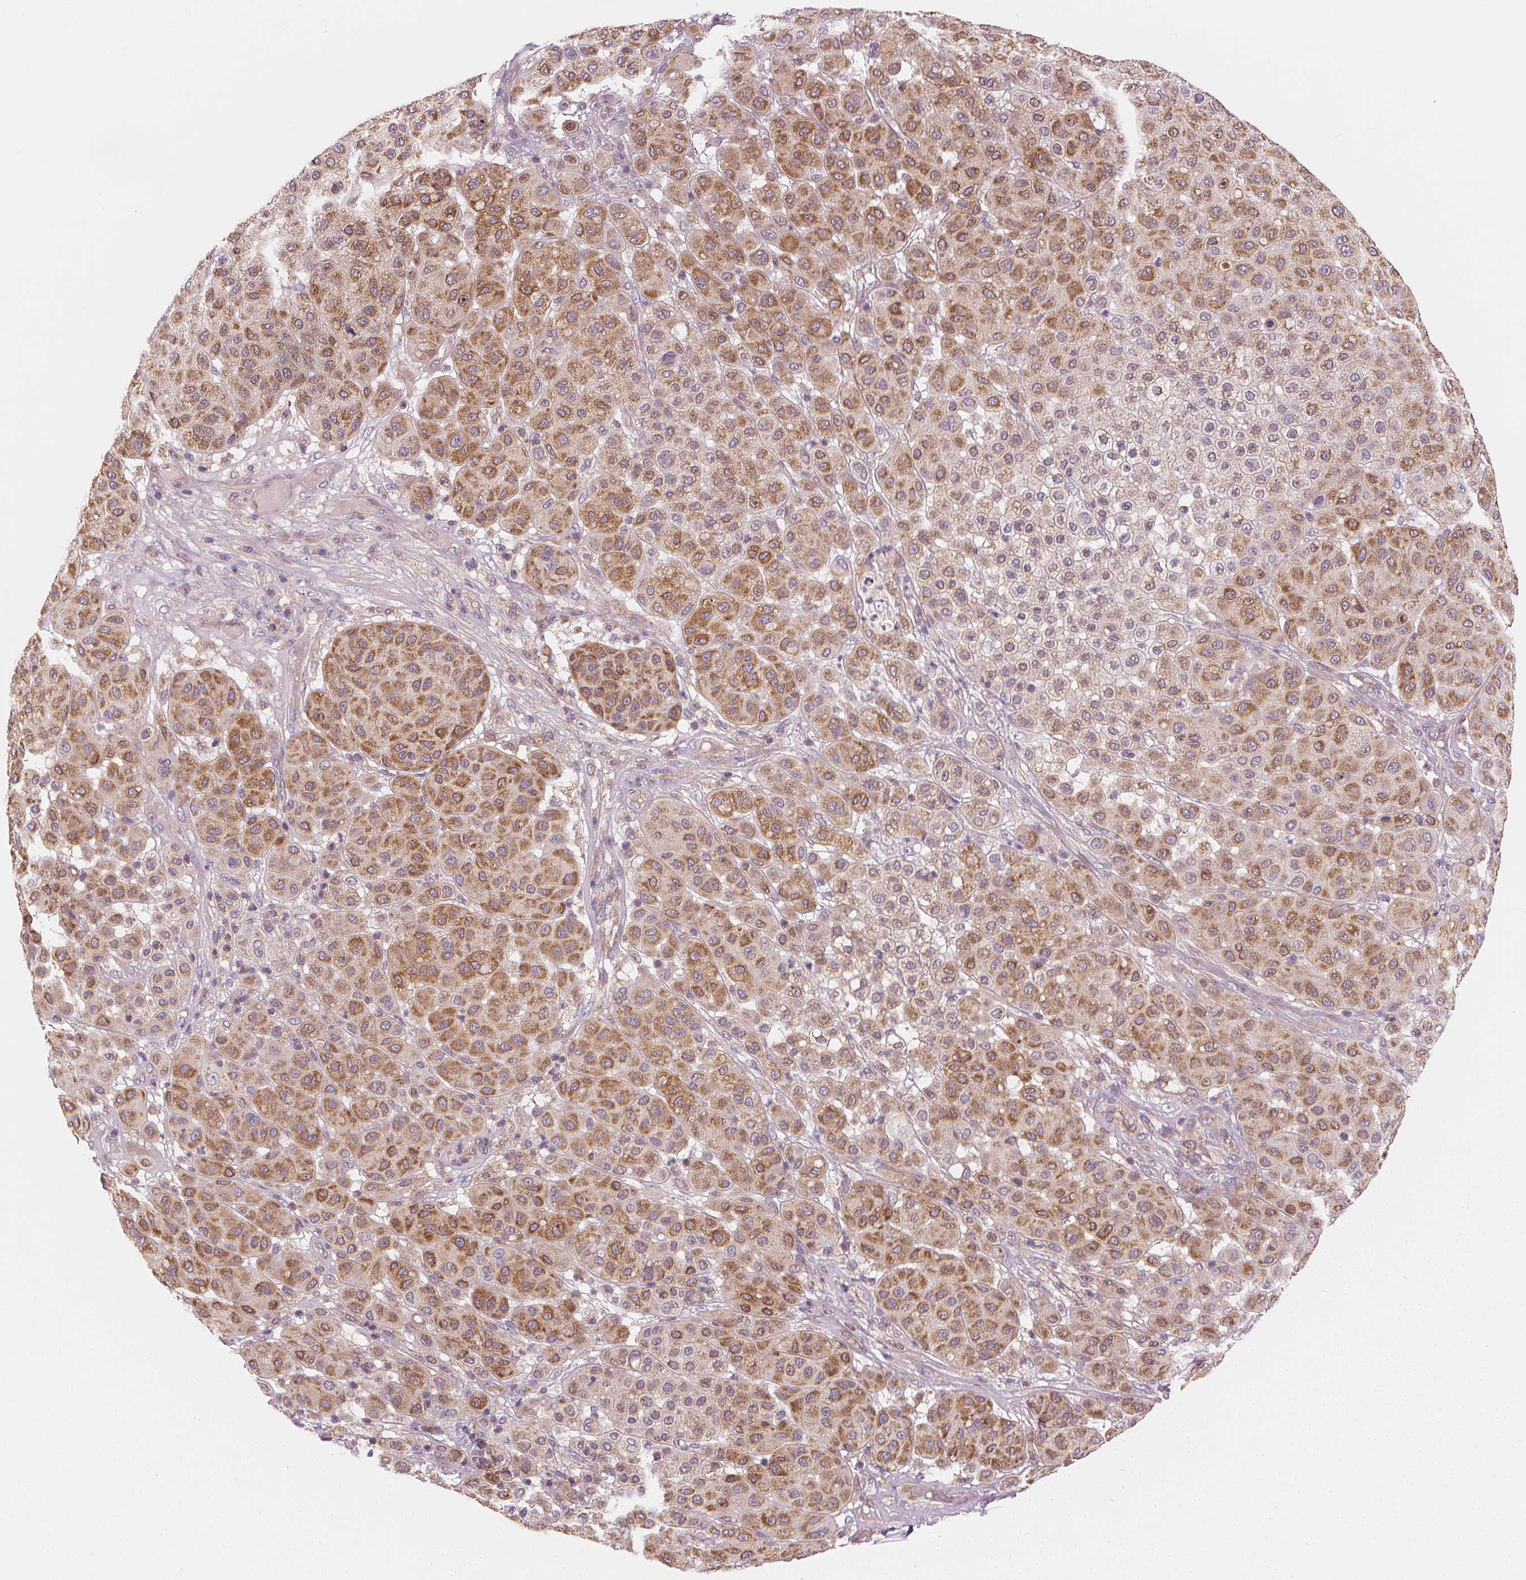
{"staining": {"intensity": "moderate", "quantity": ">75%", "location": "cytoplasmic/membranous"}, "tissue": "melanoma", "cell_type": "Tumor cells", "image_type": "cancer", "snomed": [{"axis": "morphology", "description": "Malignant melanoma, Metastatic site"}, {"axis": "topography", "description": "Smooth muscle"}], "caption": "The image demonstrates immunohistochemical staining of melanoma. There is moderate cytoplasmic/membranous positivity is present in about >75% of tumor cells. (DAB = brown stain, brightfield microscopy at high magnification).", "gene": "RAB20", "patient": {"sex": "male", "age": 41}}